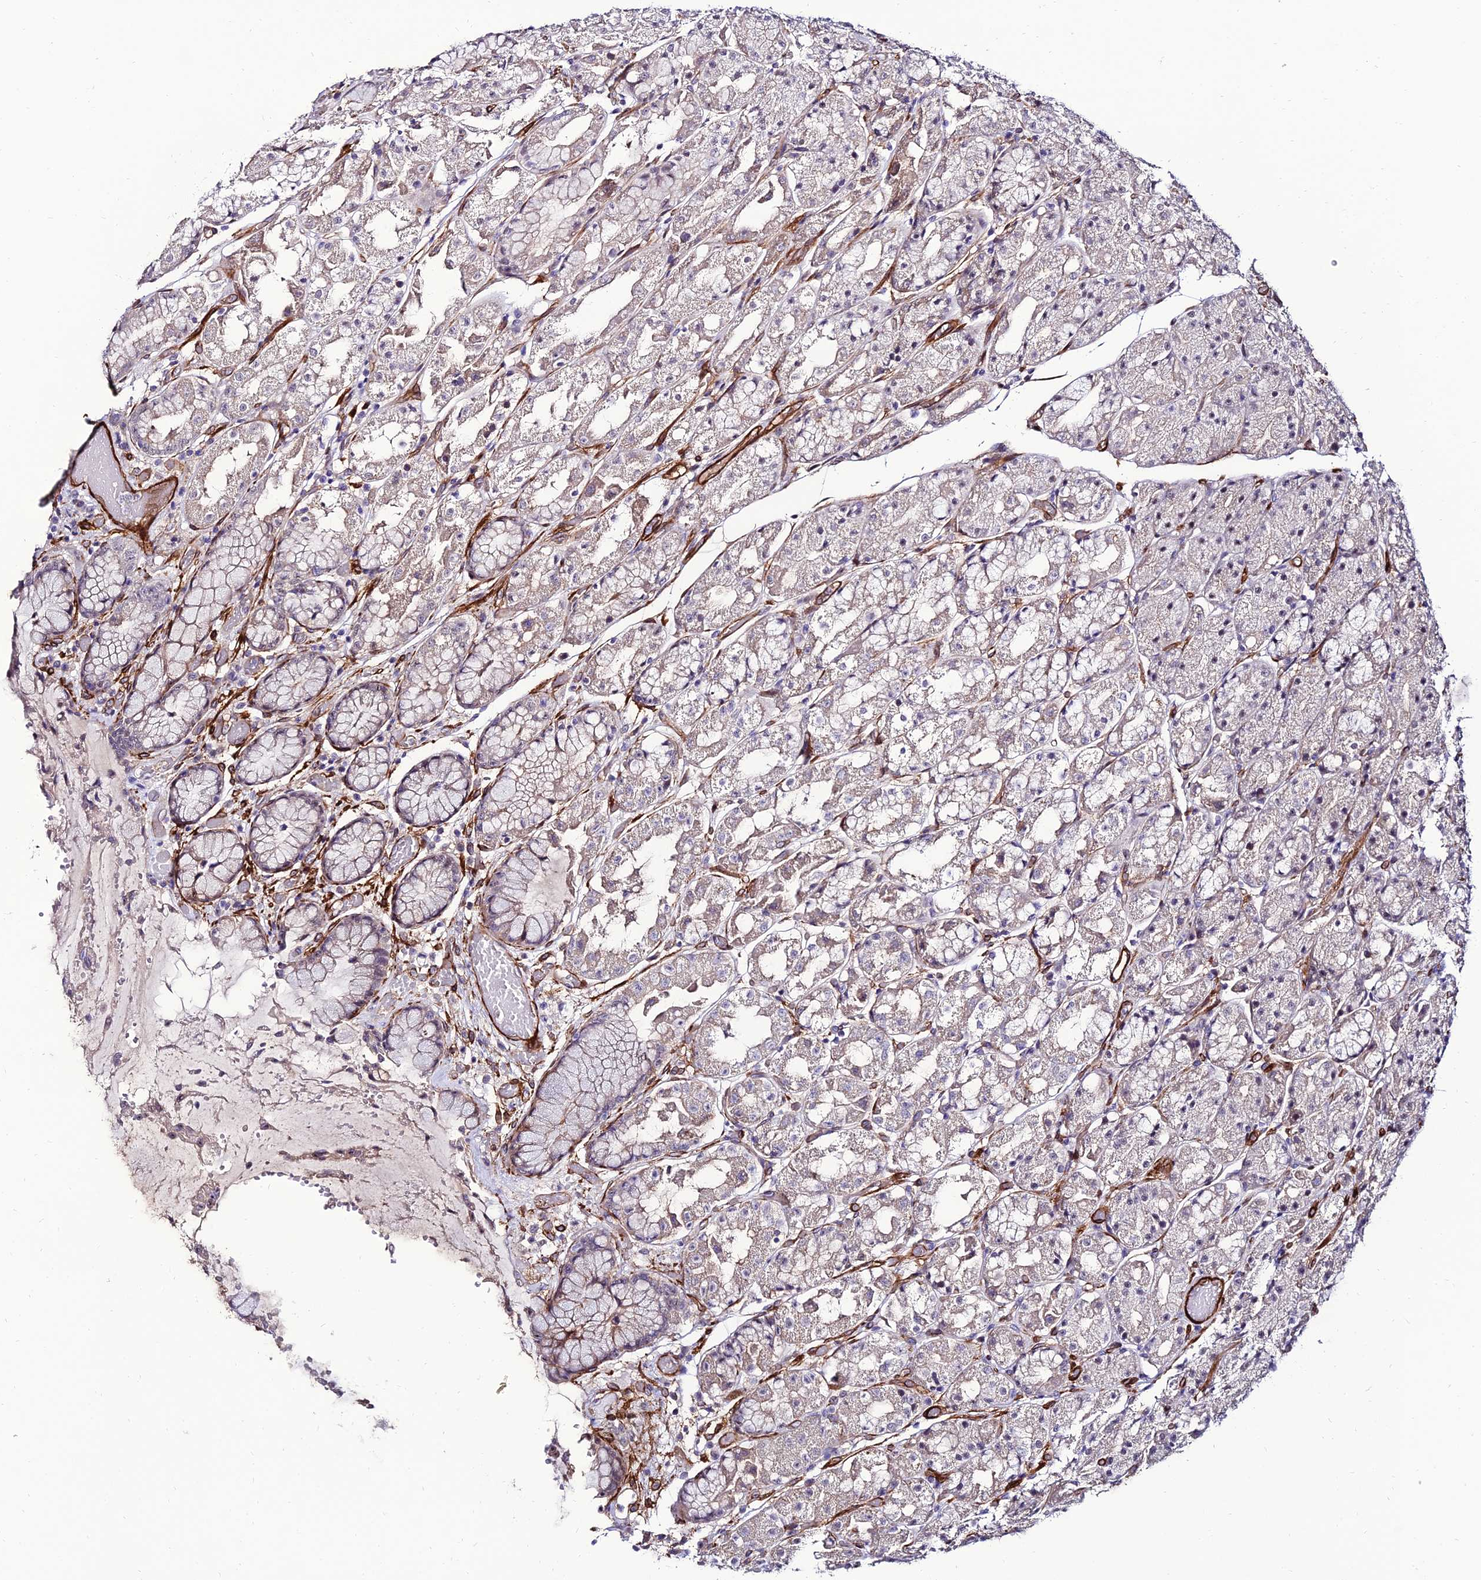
{"staining": {"intensity": "weak", "quantity": "25%-75%", "location": "cytoplasmic/membranous"}, "tissue": "stomach", "cell_type": "Glandular cells", "image_type": "normal", "snomed": [{"axis": "morphology", "description": "Normal tissue, NOS"}, {"axis": "topography", "description": "Stomach, upper"}], "caption": "IHC staining of normal stomach, which demonstrates low levels of weak cytoplasmic/membranous positivity in approximately 25%-75% of glandular cells indicating weak cytoplasmic/membranous protein positivity. The staining was performed using DAB (3,3'-diaminobenzidine) (brown) for protein detection and nuclei were counterstained in hematoxylin (blue).", "gene": "ALDH3B2", "patient": {"sex": "male", "age": 72}}